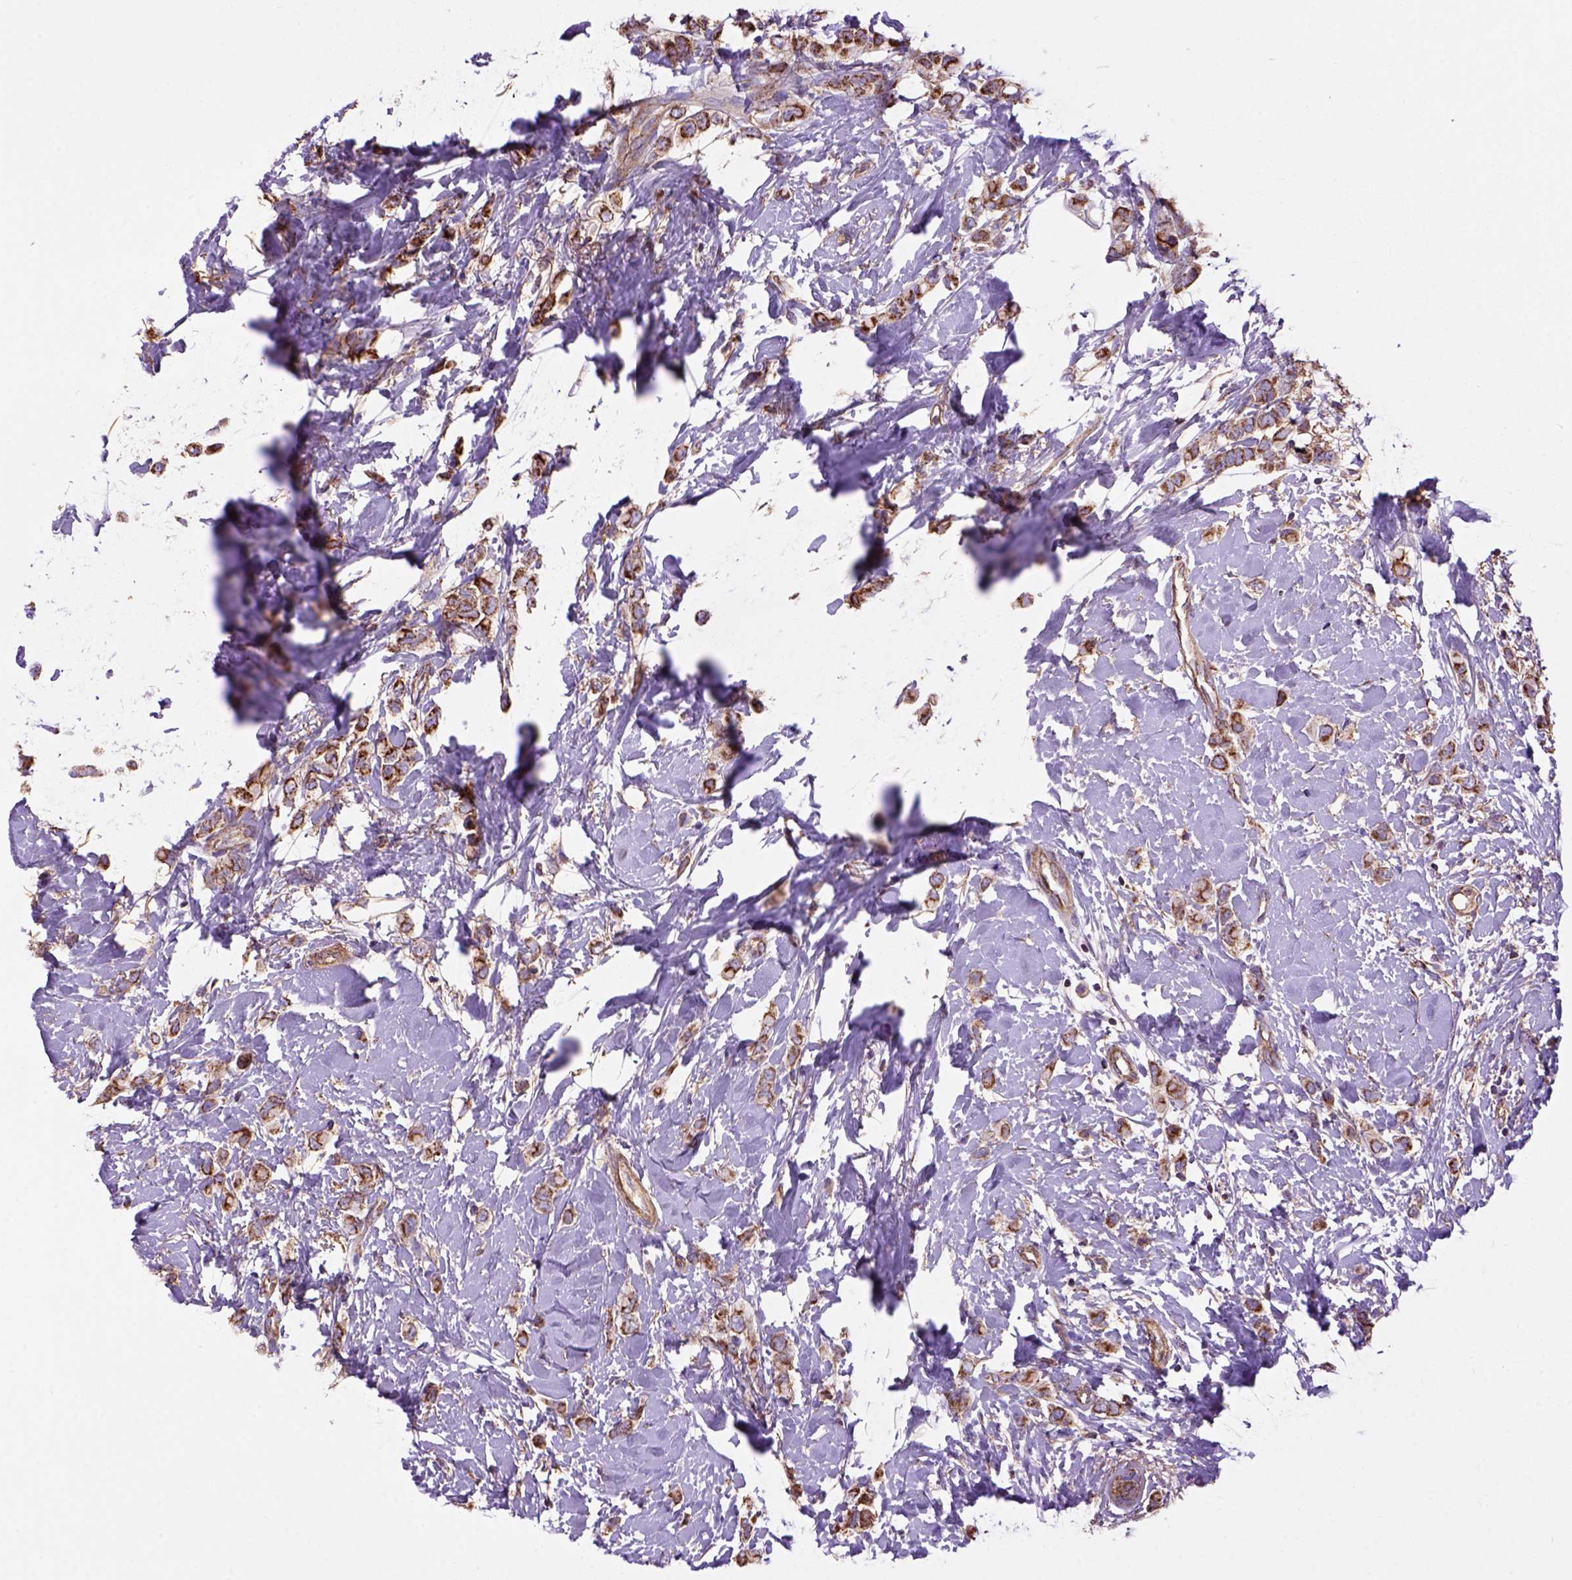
{"staining": {"intensity": "strong", "quantity": "25%-75%", "location": "cytoplasmic/membranous"}, "tissue": "breast cancer", "cell_type": "Tumor cells", "image_type": "cancer", "snomed": [{"axis": "morphology", "description": "Lobular carcinoma"}, {"axis": "topography", "description": "Breast"}], "caption": "Strong cytoplasmic/membranous protein positivity is identified in about 25%-75% of tumor cells in breast cancer (lobular carcinoma).", "gene": "WARS2", "patient": {"sex": "female", "age": 66}}